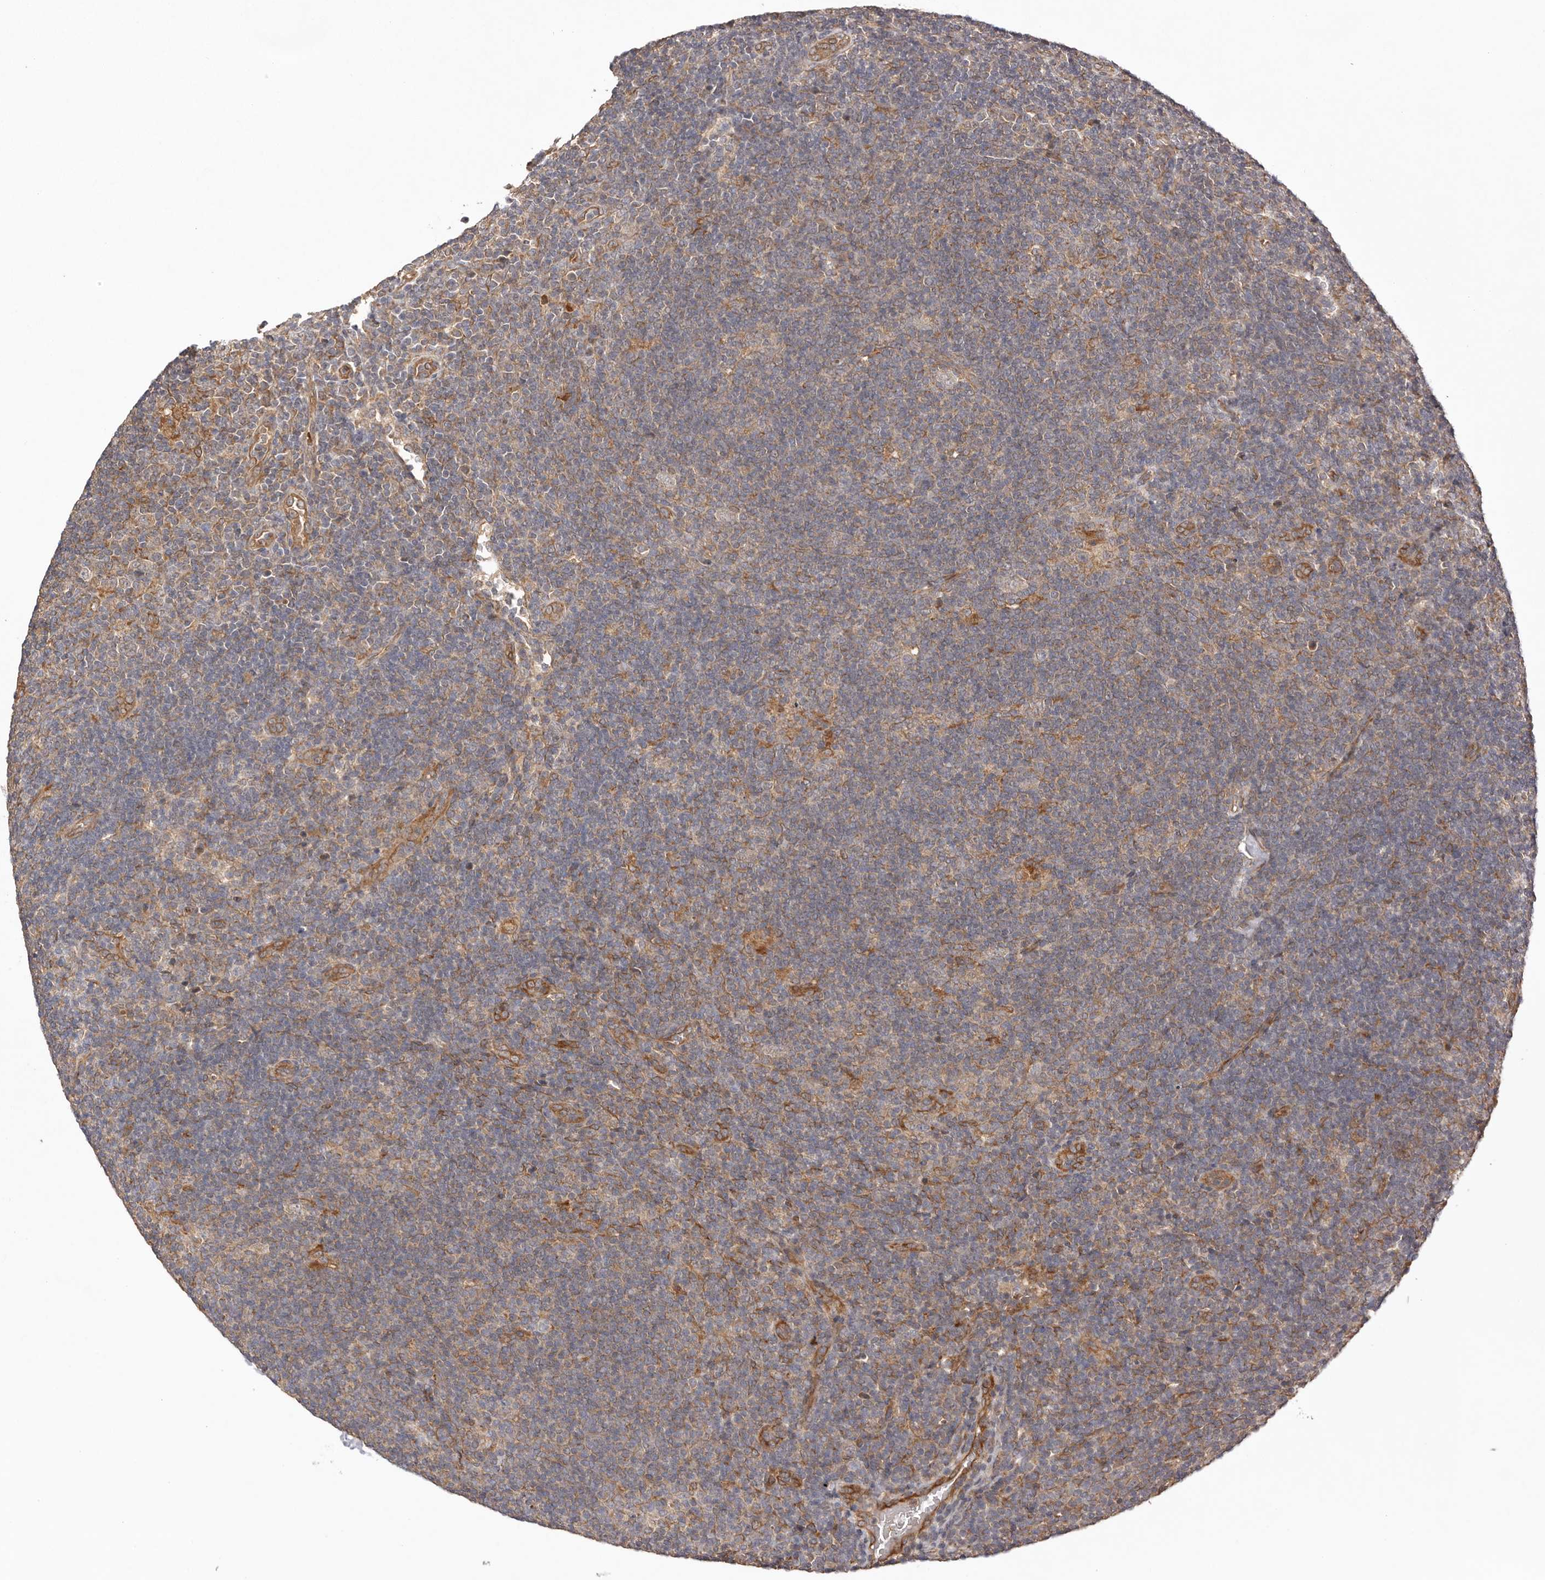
{"staining": {"intensity": "weak", "quantity": "<25%", "location": "cytoplasmic/membranous"}, "tissue": "lymphoma", "cell_type": "Tumor cells", "image_type": "cancer", "snomed": [{"axis": "morphology", "description": "Hodgkin's disease, NOS"}, {"axis": "topography", "description": "Lymph node"}], "caption": "A high-resolution photomicrograph shows IHC staining of Hodgkin's disease, which demonstrates no significant expression in tumor cells.", "gene": "UBR2", "patient": {"sex": "female", "age": 57}}